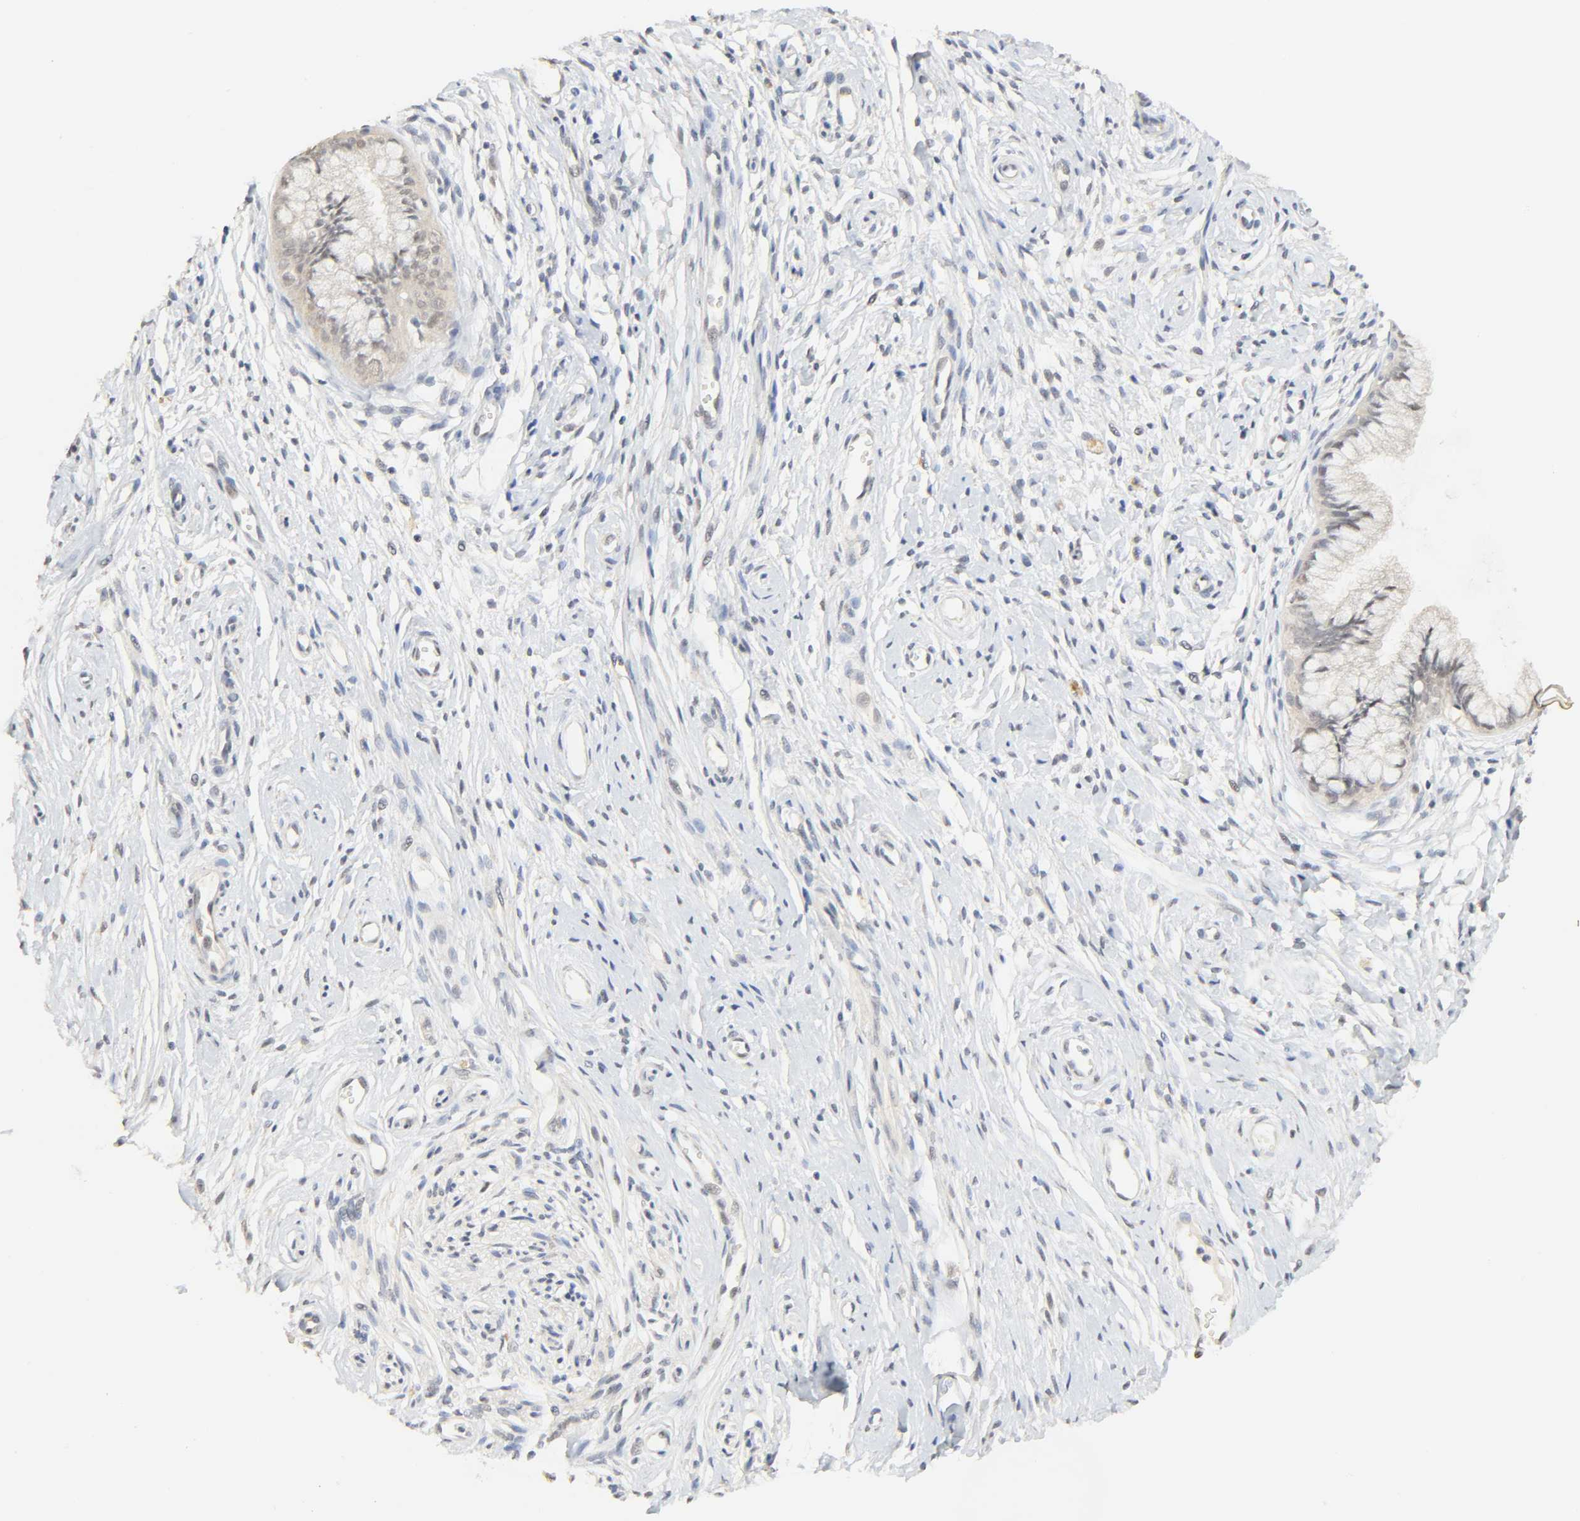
{"staining": {"intensity": "weak", "quantity": "25%-75%", "location": "cytoplasmic/membranous"}, "tissue": "cervix", "cell_type": "Glandular cells", "image_type": "normal", "snomed": [{"axis": "morphology", "description": "Normal tissue, NOS"}, {"axis": "topography", "description": "Cervix"}], "caption": "An immunohistochemistry histopathology image of benign tissue is shown. Protein staining in brown shows weak cytoplasmic/membranous positivity in cervix within glandular cells.", "gene": "ACSS2", "patient": {"sex": "female", "age": 39}}